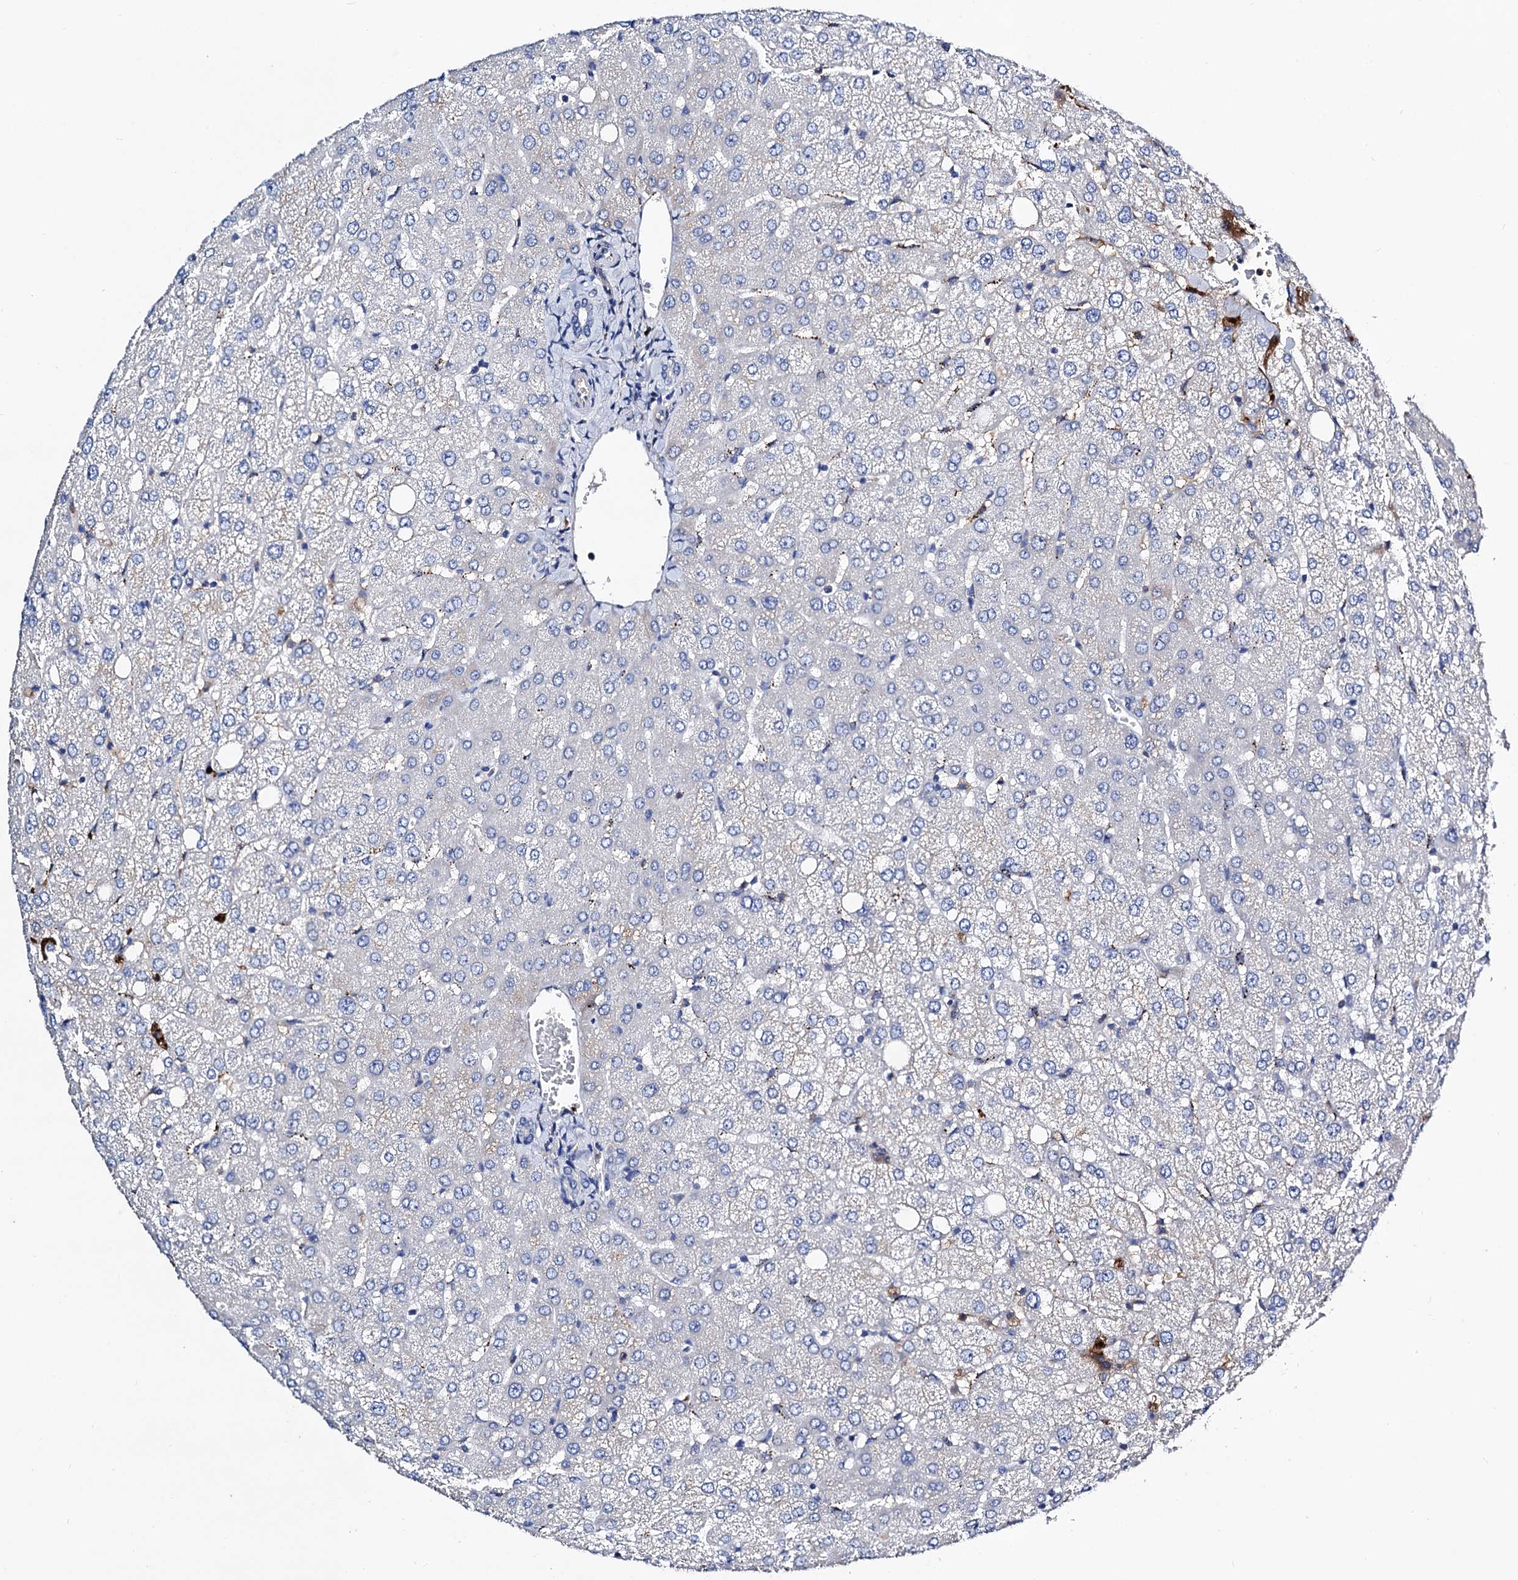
{"staining": {"intensity": "negative", "quantity": "none", "location": "none"}, "tissue": "liver", "cell_type": "Cholangiocytes", "image_type": "normal", "snomed": [{"axis": "morphology", "description": "Normal tissue, NOS"}, {"axis": "topography", "description": "Liver"}], "caption": "Protein analysis of normal liver demonstrates no significant expression in cholangiocytes. The staining is performed using DAB brown chromogen with nuclei counter-stained in using hematoxylin.", "gene": "FREM3", "patient": {"sex": "female", "age": 54}}